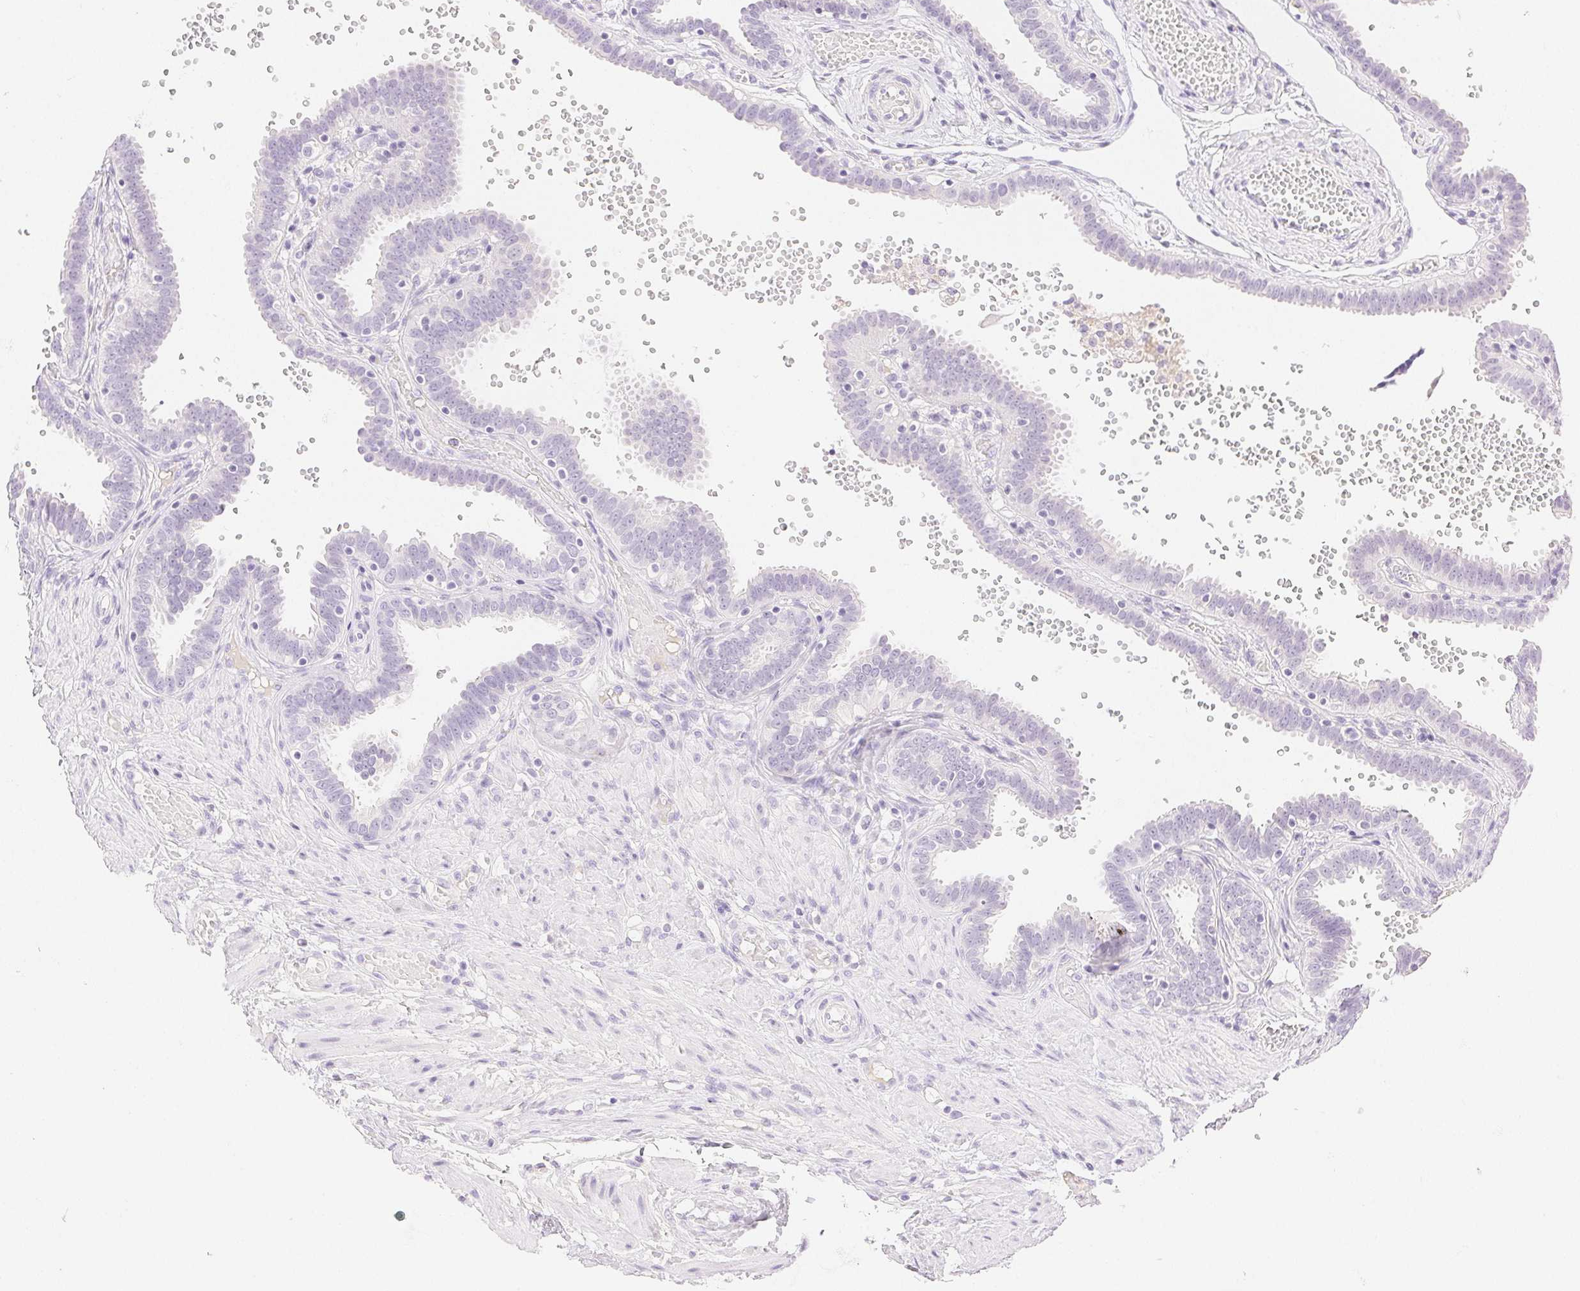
{"staining": {"intensity": "negative", "quantity": "none", "location": "none"}, "tissue": "fallopian tube", "cell_type": "Glandular cells", "image_type": "normal", "snomed": [{"axis": "morphology", "description": "Normal tissue, NOS"}, {"axis": "topography", "description": "Fallopian tube"}], "caption": "Glandular cells show no significant staining in normal fallopian tube. (Brightfield microscopy of DAB (3,3'-diaminobenzidine) immunohistochemistry (IHC) at high magnification).", "gene": "SPACA4", "patient": {"sex": "female", "age": 37}}